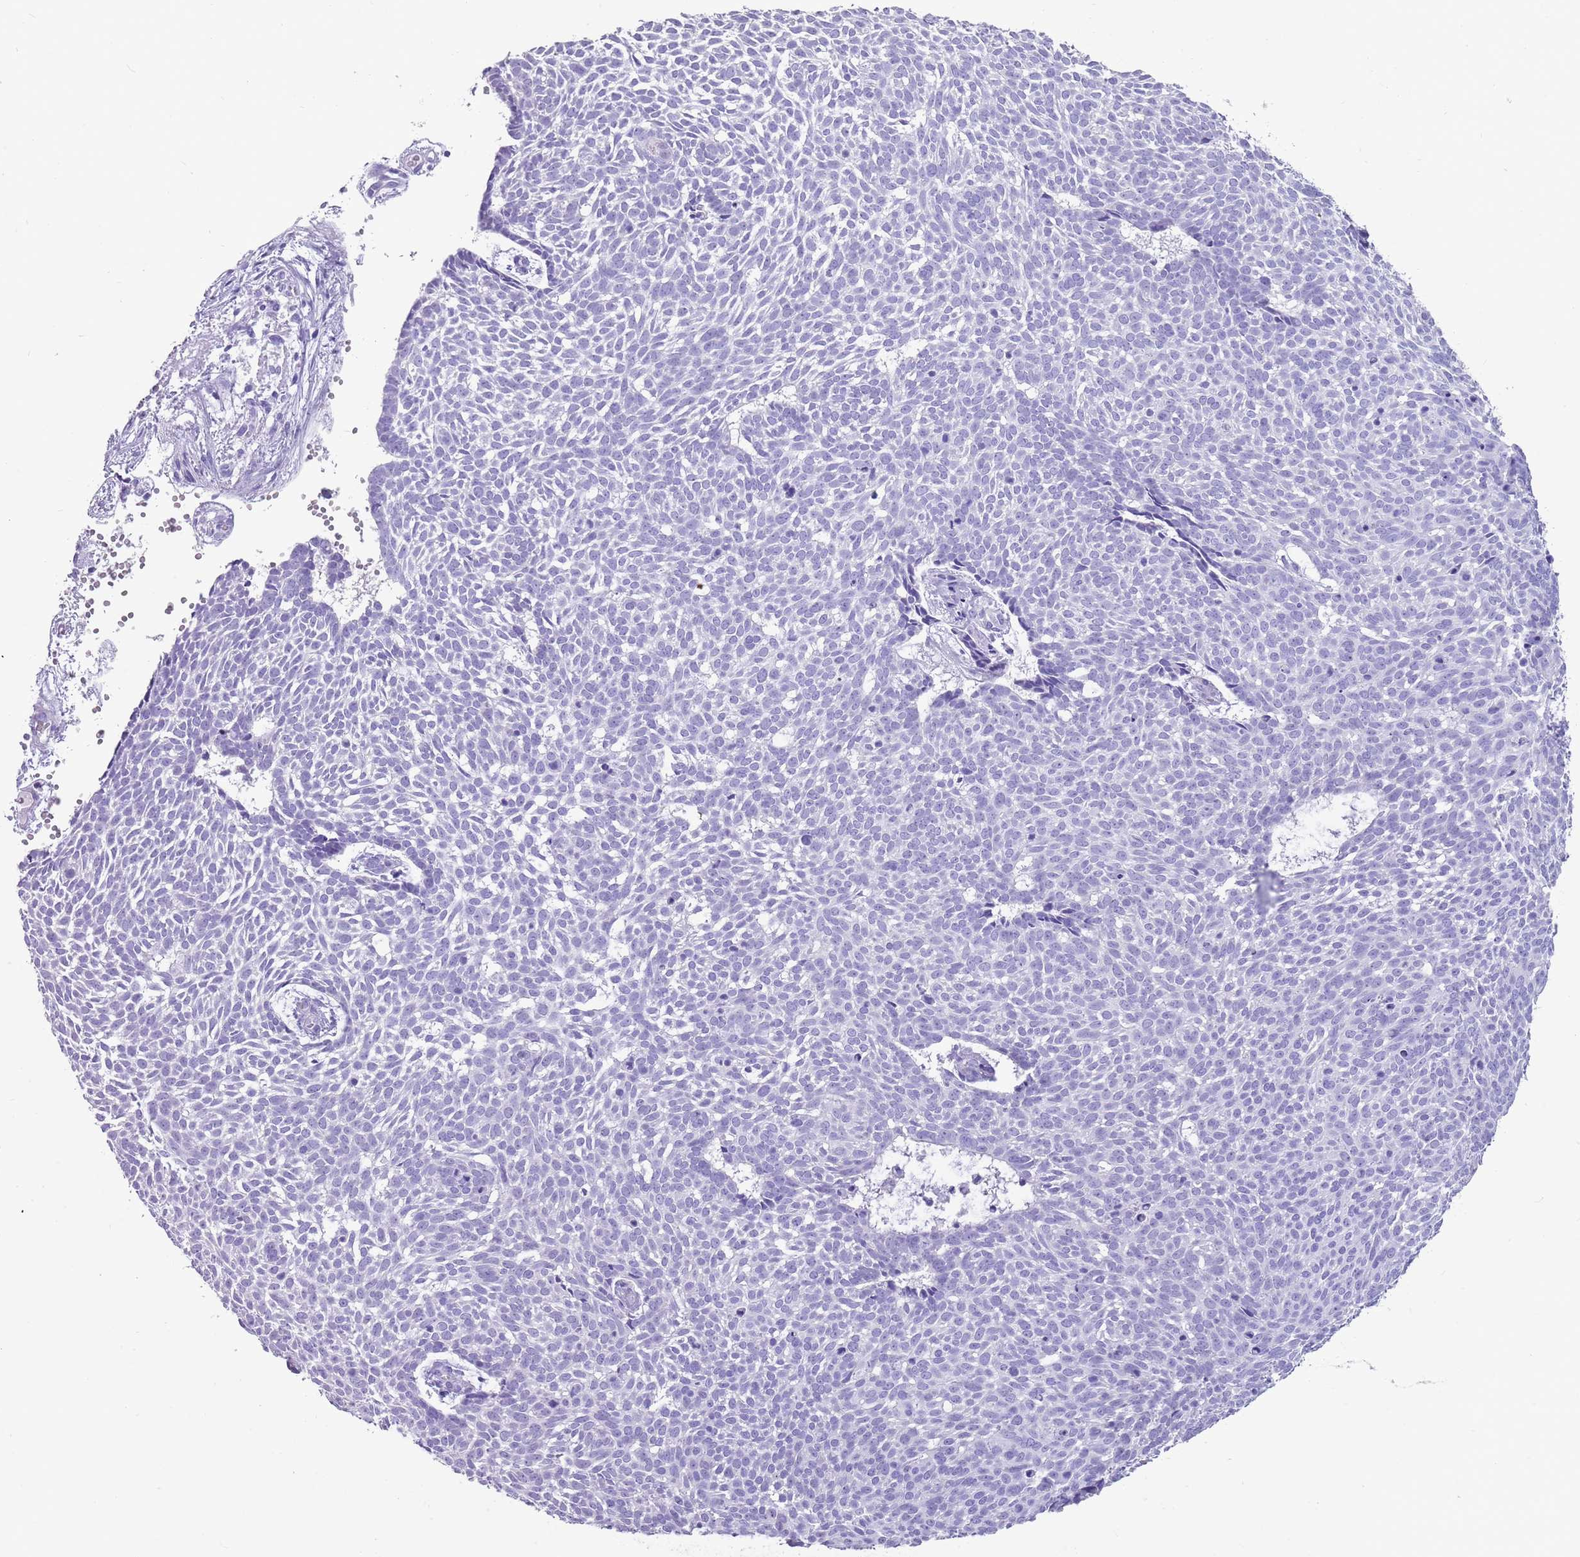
{"staining": {"intensity": "negative", "quantity": "none", "location": "none"}, "tissue": "skin cancer", "cell_type": "Tumor cells", "image_type": "cancer", "snomed": [{"axis": "morphology", "description": "Basal cell carcinoma"}, {"axis": "topography", "description": "Skin"}], "caption": "A high-resolution micrograph shows IHC staining of basal cell carcinoma (skin), which reveals no significant positivity in tumor cells.", "gene": "NBPF3", "patient": {"sex": "male", "age": 61}}